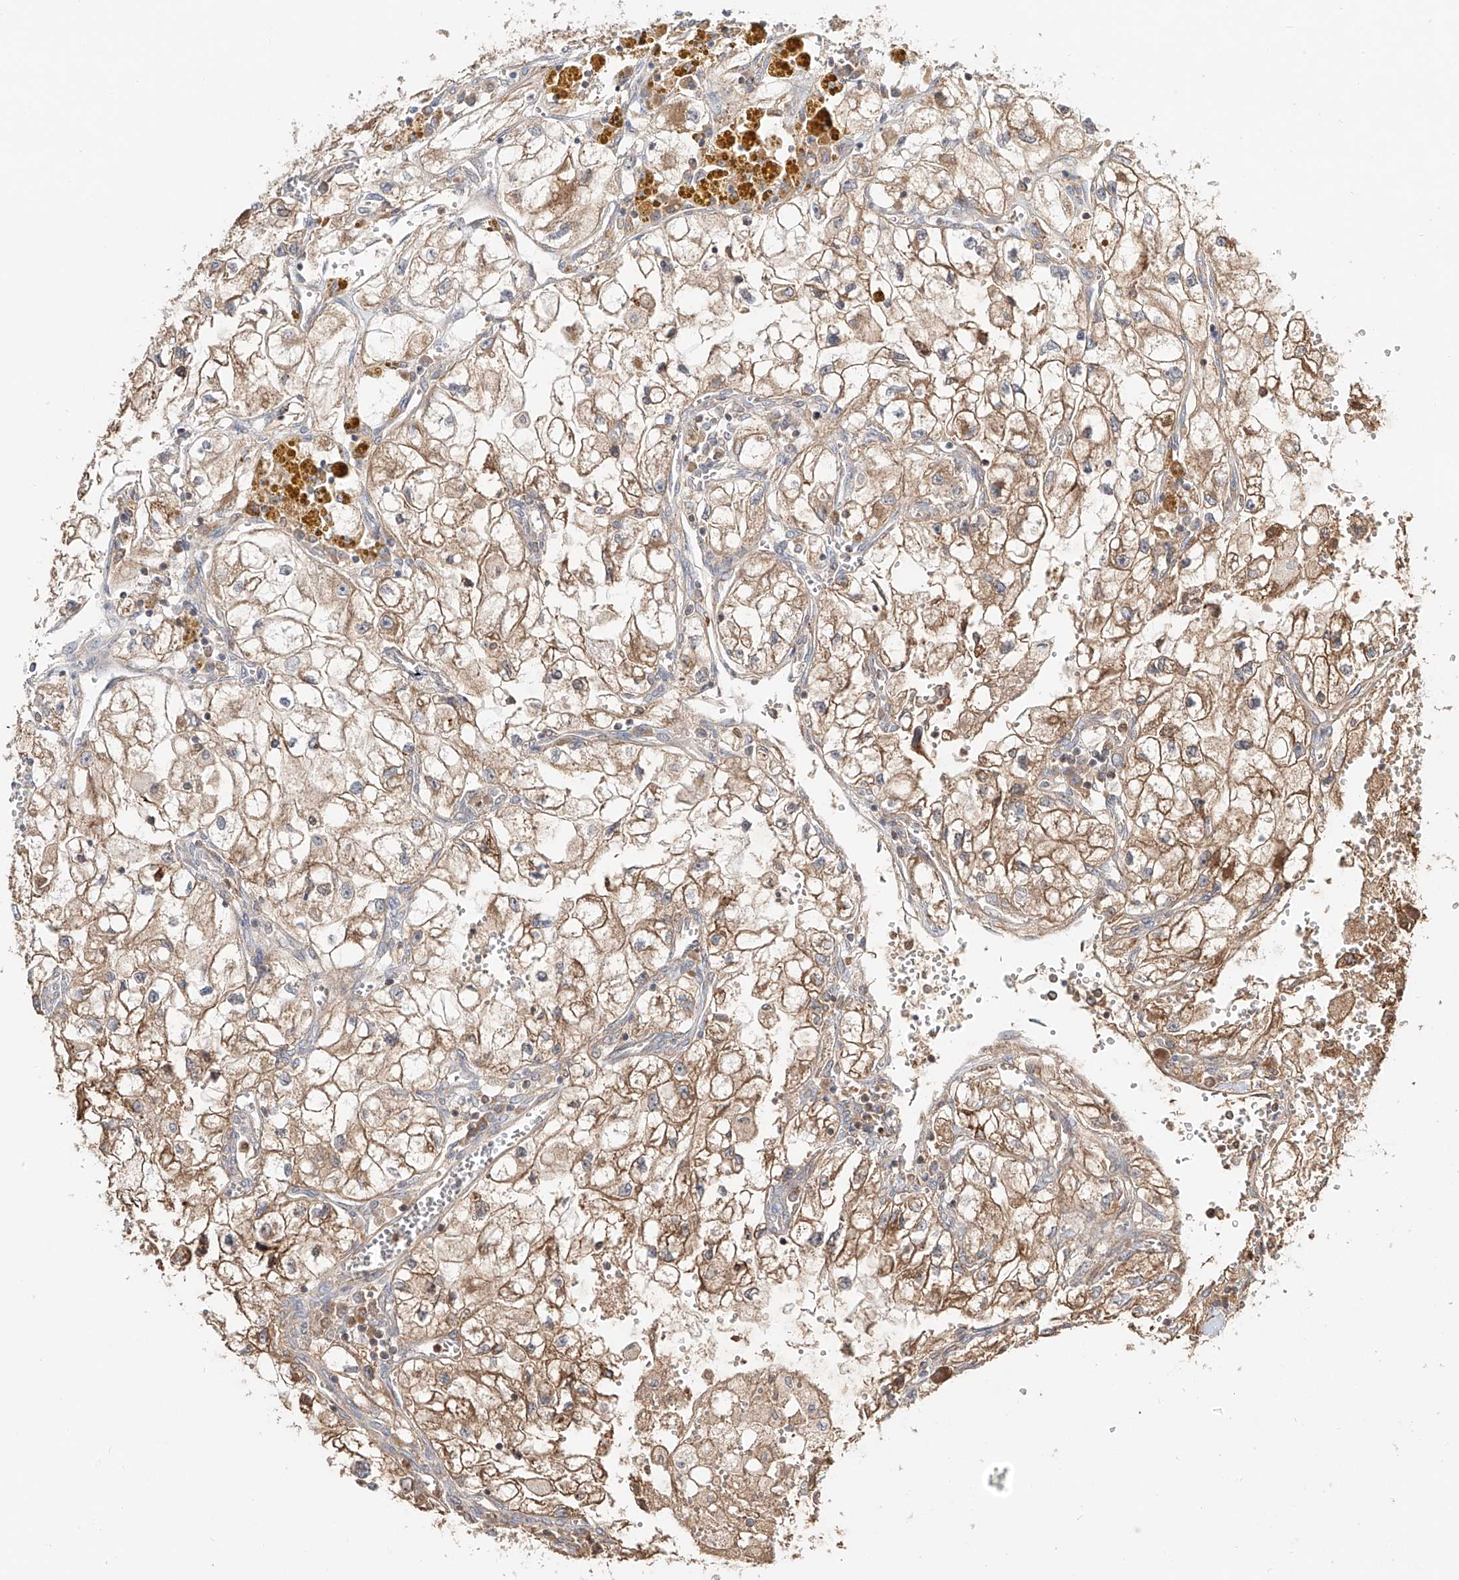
{"staining": {"intensity": "moderate", "quantity": ">75%", "location": "cytoplasmic/membranous"}, "tissue": "renal cancer", "cell_type": "Tumor cells", "image_type": "cancer", "snomed": [{"axis": "morphology", "description": "Adenocarcinoma, NOS"}, {"axis": "topography", "description": "Kidney"}], "caption": "A micrograph of human adenocarcinoma (renal) stained for a protein reveals moderate cytoplasmic/membranous brown staining in tumor cells. The protein of interest is stained brown, and the nuclei are stained in blue (DAB (3,3'-diaminobenzidine) IHC with brightfield microscopy, high magnification).", "gene": "ERO1A", "patient": {"sex": "female", "age": 70}}